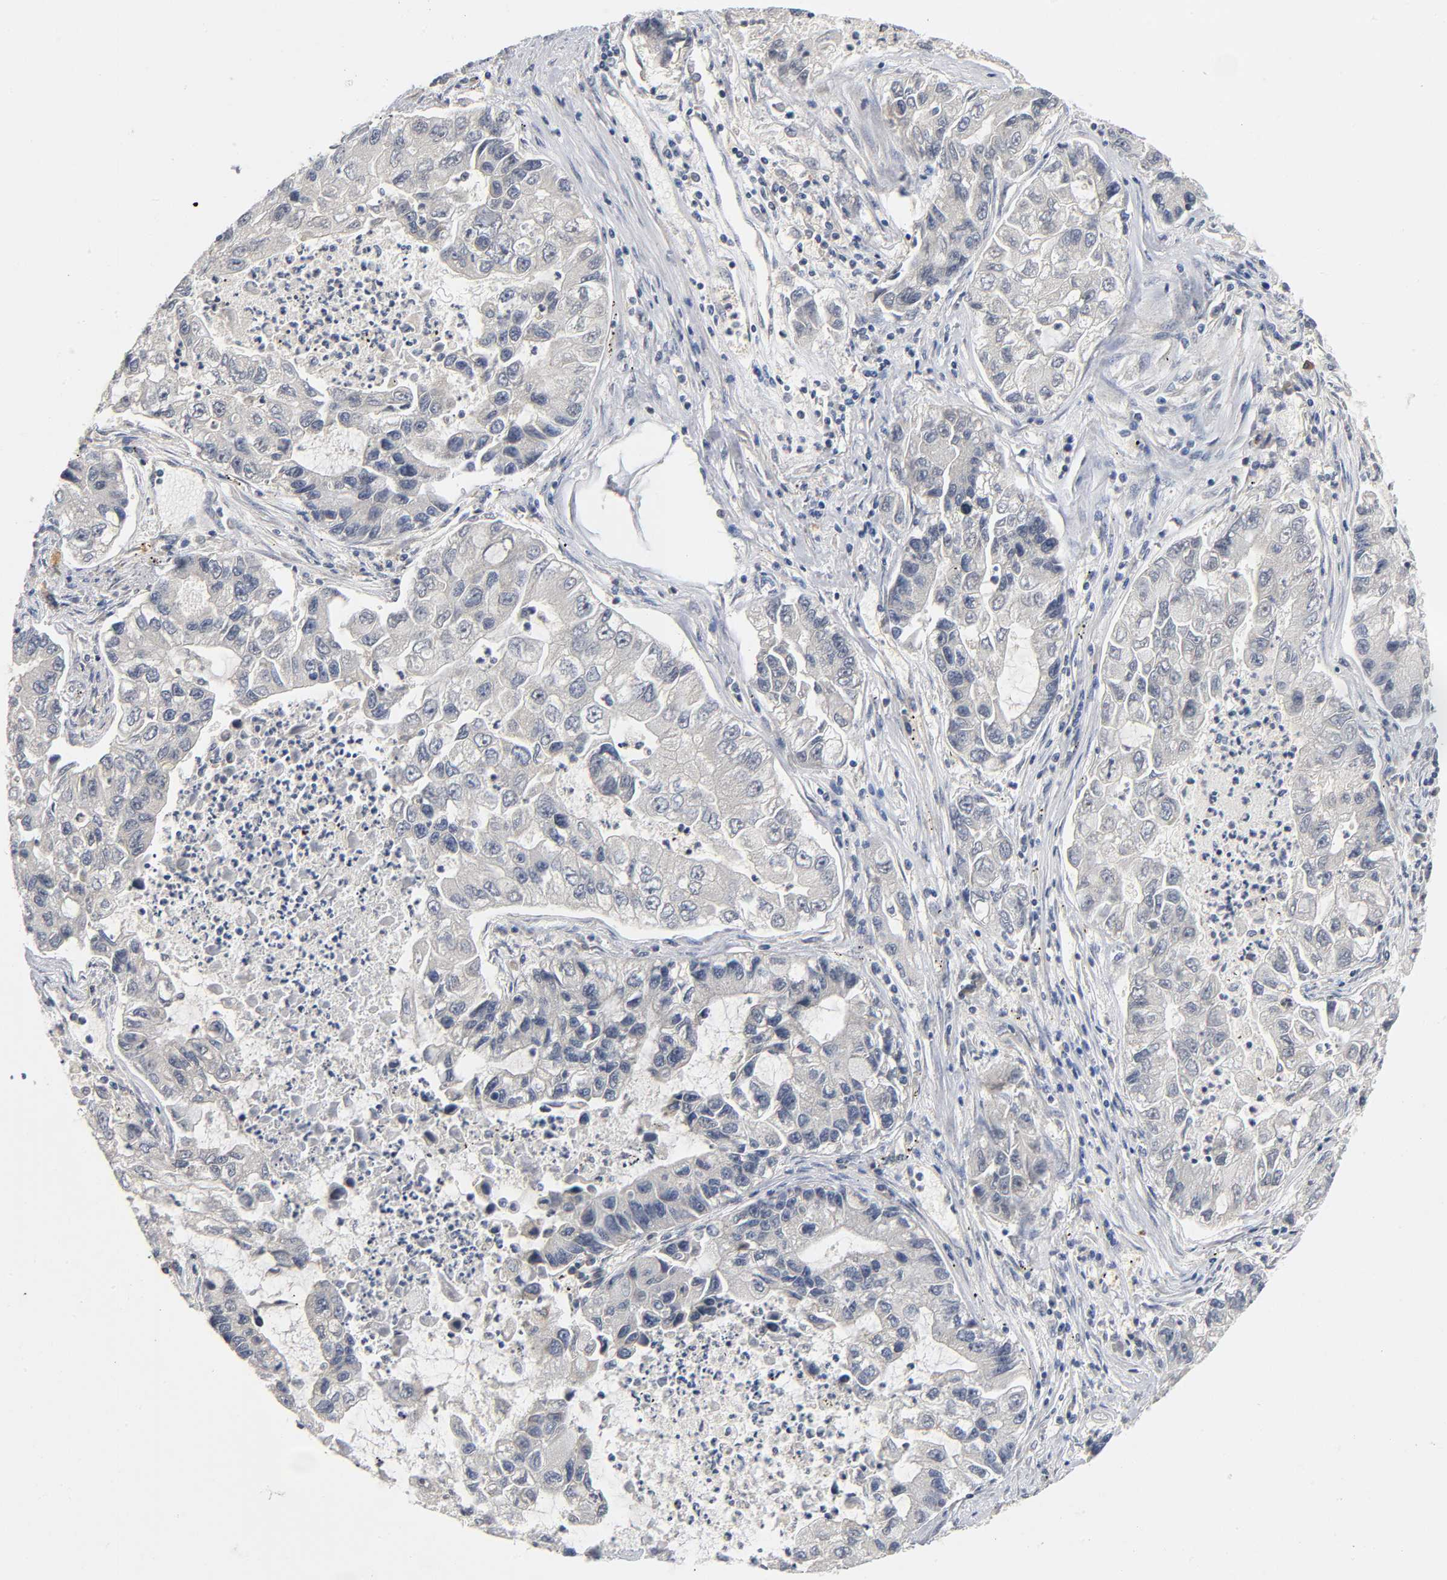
{"staining": {"intensity": "negative", "quantity": "none", "location": "none"}, "tissue": "lung cancer", "cell_type": "Tumor cells", "image_type": "cancer", "snomed": [{"axis": "morphology", "description": "Adenocarcinoma, NOS"}, {"axis": "topography", "description": "Lung"}], "caption": "Adenocarcinoma (lung) was stained to show a protein in brown. There is no significant expression in tumor cells.", "gene": "NRP1", "patient": {"sex": "female", "age": 51}}